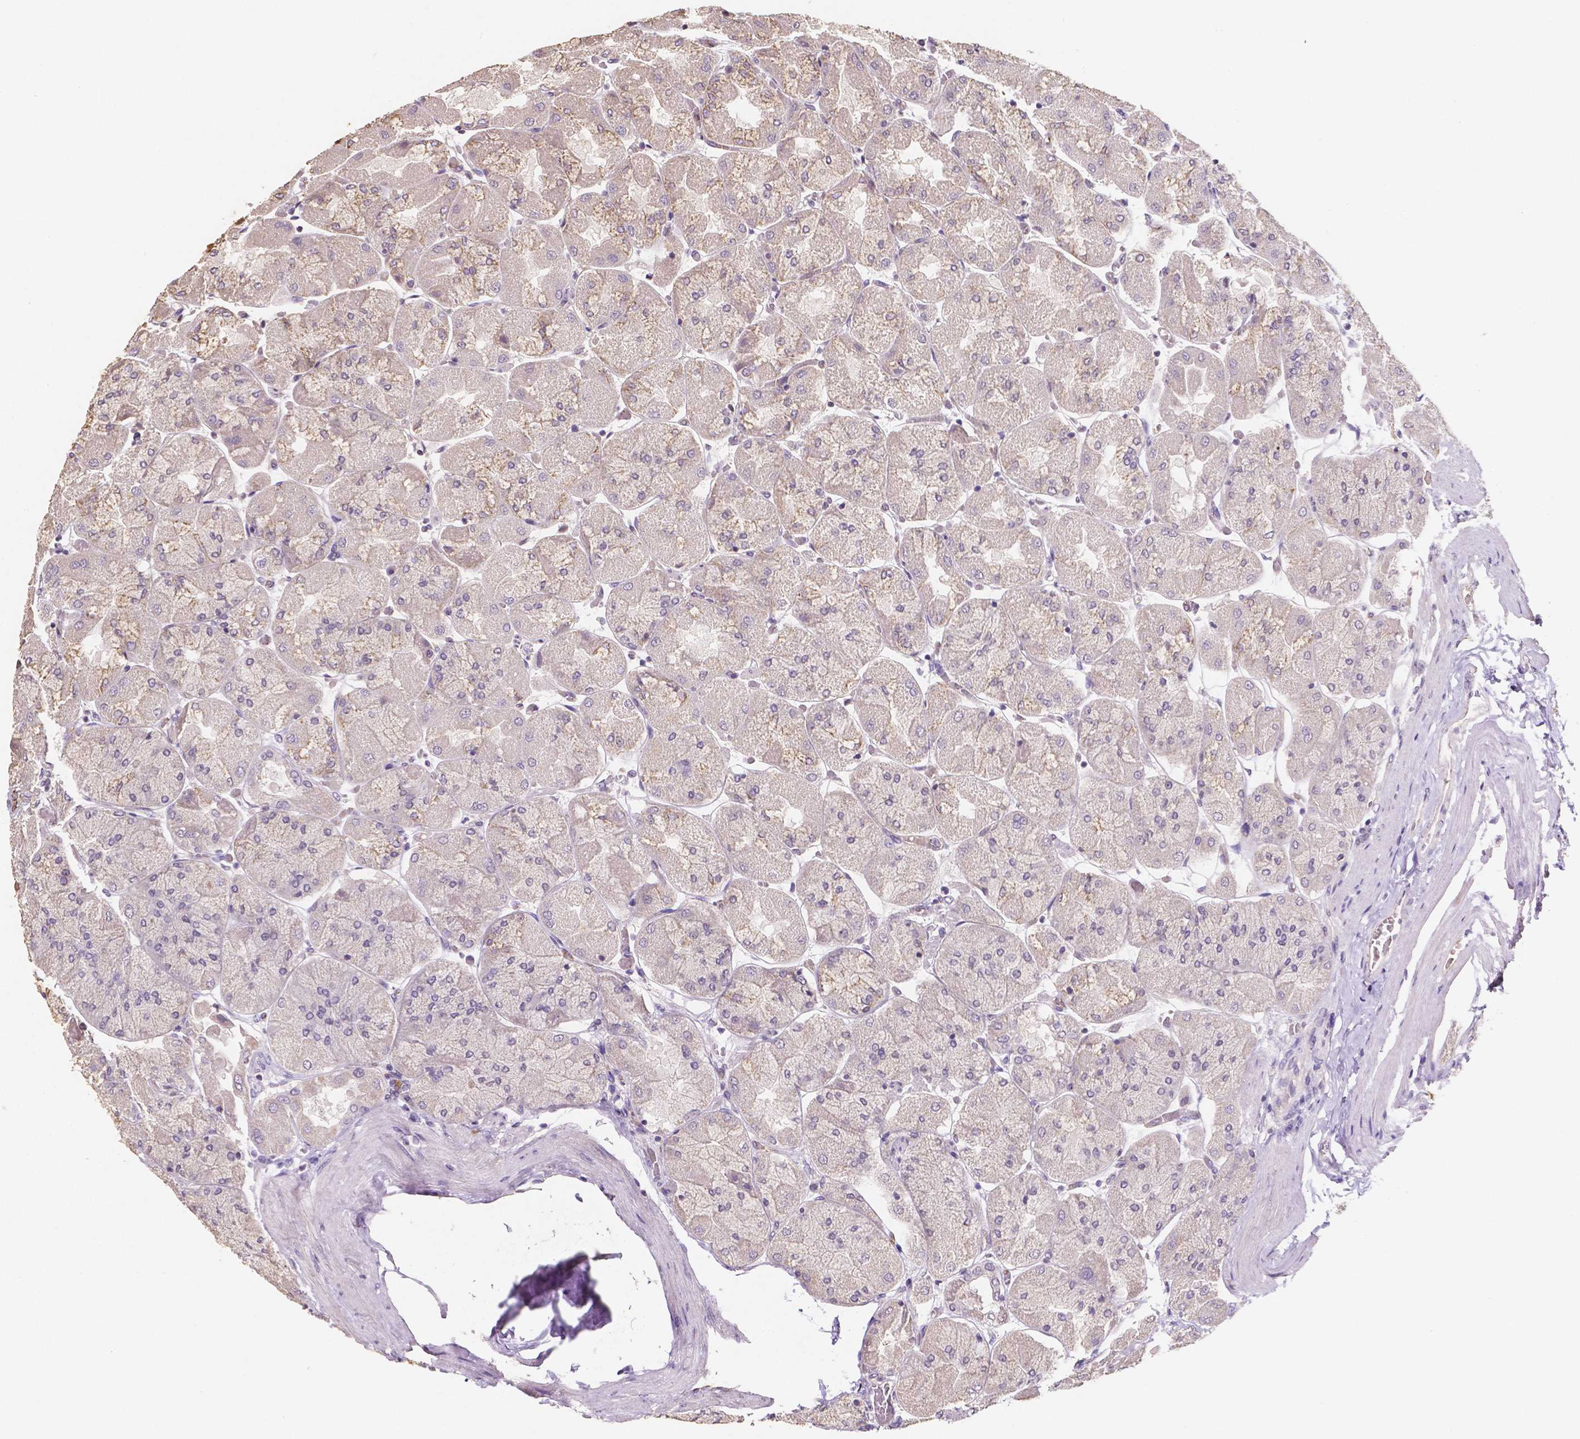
{"staining": {"intensity": "moderate", "quantity": "<25%", "location": "cytoplasmic/membranous"}, "tissue": "stomach", "cell_type": "Glandular cells", "image_type": "normal", "snomed": [{"axis": "morphology", "description": "Normal tissue, NOS"}, {"axis": "topography", "description": "Stomach"}], "caption": "IHC (DAB) staining of benign human stomach shows moderate cytoplasmic/membranous protein staining in approximately <25% of glandular cells.", "gene": "ELAVL2", "patient": {"sex": "female", "age": 61}}